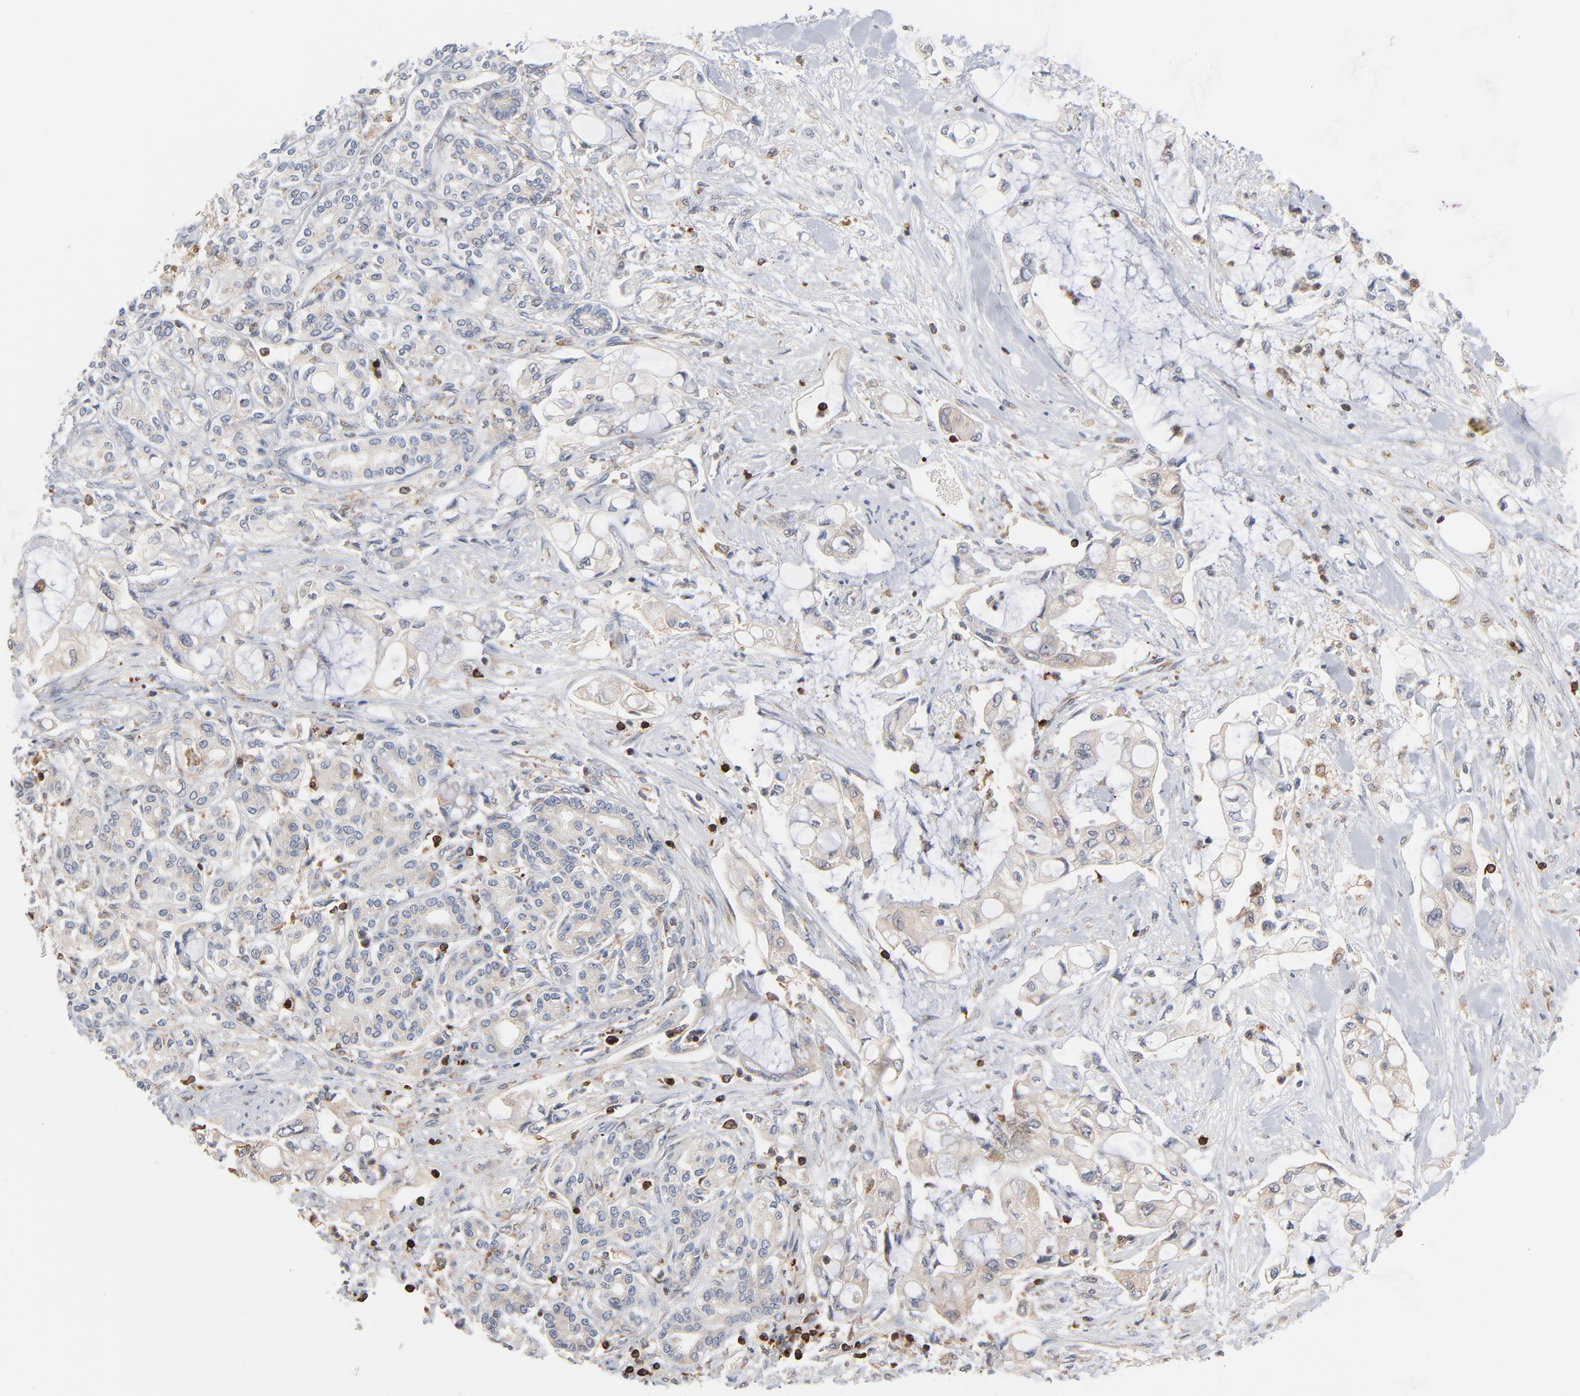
{"staining": {"intensity": "weak", "quantity": ">75%", "location": "cytoplasmic/membranous"}, "tissue": "pancreatic cancer", "cell_type": "Tumor cells", "image_type": "cancer", "snomed": [{"axis": "morphology", "description": "Adenocarcinoma, NOS"}, {"axis": "topography", "description": "Pancreas"}], "caption": "Immunohistochemical staining of pancreatic cancer demonstrates low levels of weak cytoplasmic/membranous staining in about >75% of tumor cells.", "gene": "SH3KBP1", "patient": {"sex": "female", "age": 70}}